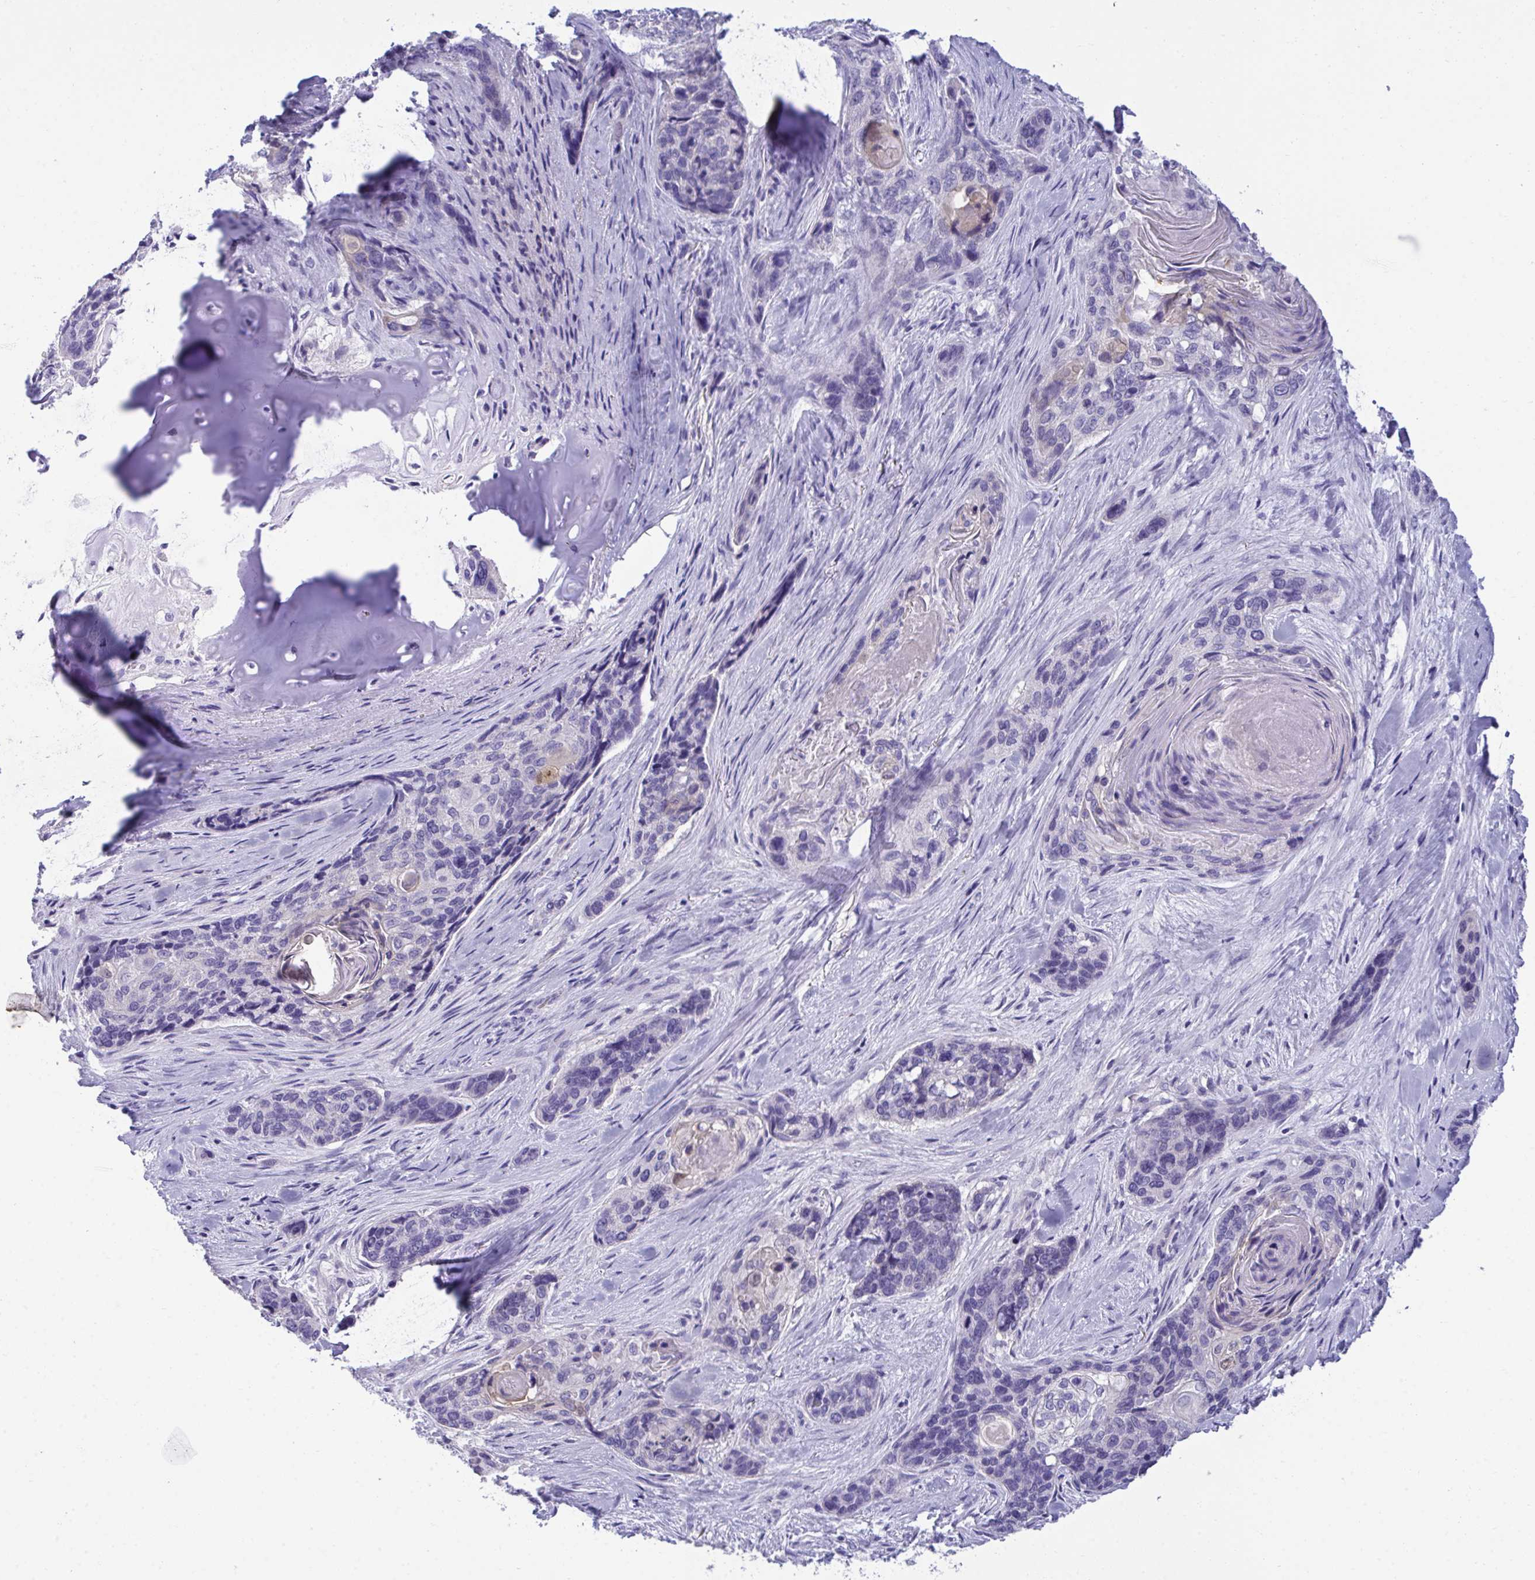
{"staining": {"intensity": "negative", "quantity": "none", "location": "none"}, "tissue": "lung cancer", "cell_type": "Tumor cells", "image_type": "cancer", "snomed": [{"axis": "morphology", "description": "Squamous cell carcinoma, NOS"}, {"axis": "morphology", "description": "Squamous cell carcinoma, metastatic, NOS"}, {"axis": "topography", "description": "Lymph node"}, {"axis": "topography", "description": "Lung"}], "caption": "This image is of lung squamous cell carcinoma stained with immunohistochemistry to label a protein in brown with the nuclei are counter-stained blue. There is no positivity in tumor cells.", "gene": "TMCO5A", "patient": {"sex": "male", "age": 41}}